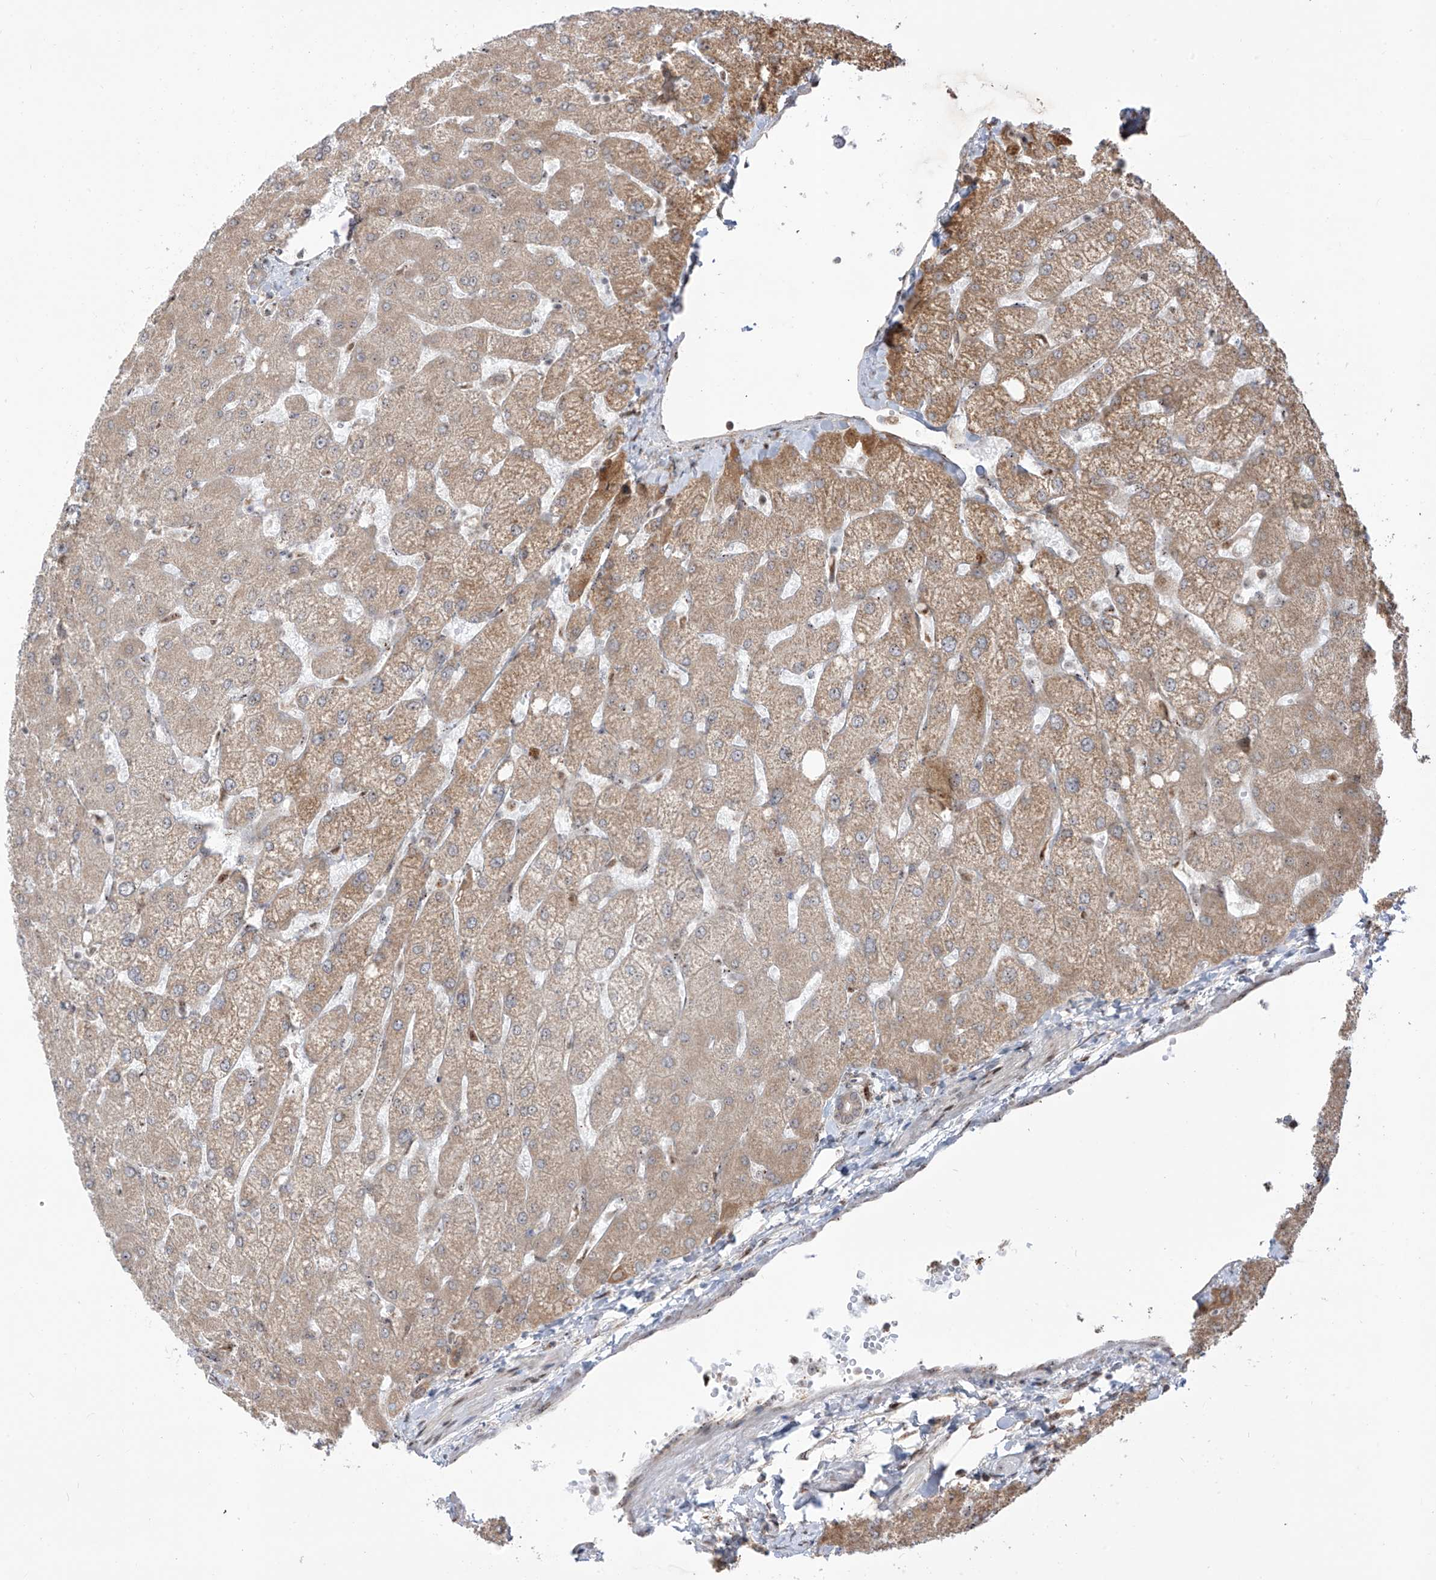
{"staining": {"intensity": "weak", "quantity": "<25%", "location": "cytoplasmic/membranous"}, "tissue": "liver", "cell_type": "Cholangiocytes", "image_type": "normal", "snomed": [{"axis": "morphology", "description": "Normal tissue, NOS"}, {"axis": "topography", "description": "Liver"}], "caption": "Benign liver was stained to show a protein in brown. There is no significant expression in cholangiocytes. The staining is performed using DAB brown chromogen with nuclei counter-stained in using hematoxylin.", "gene": "ZBTB8A", "patient": {"sex": "female", "age": 54}}